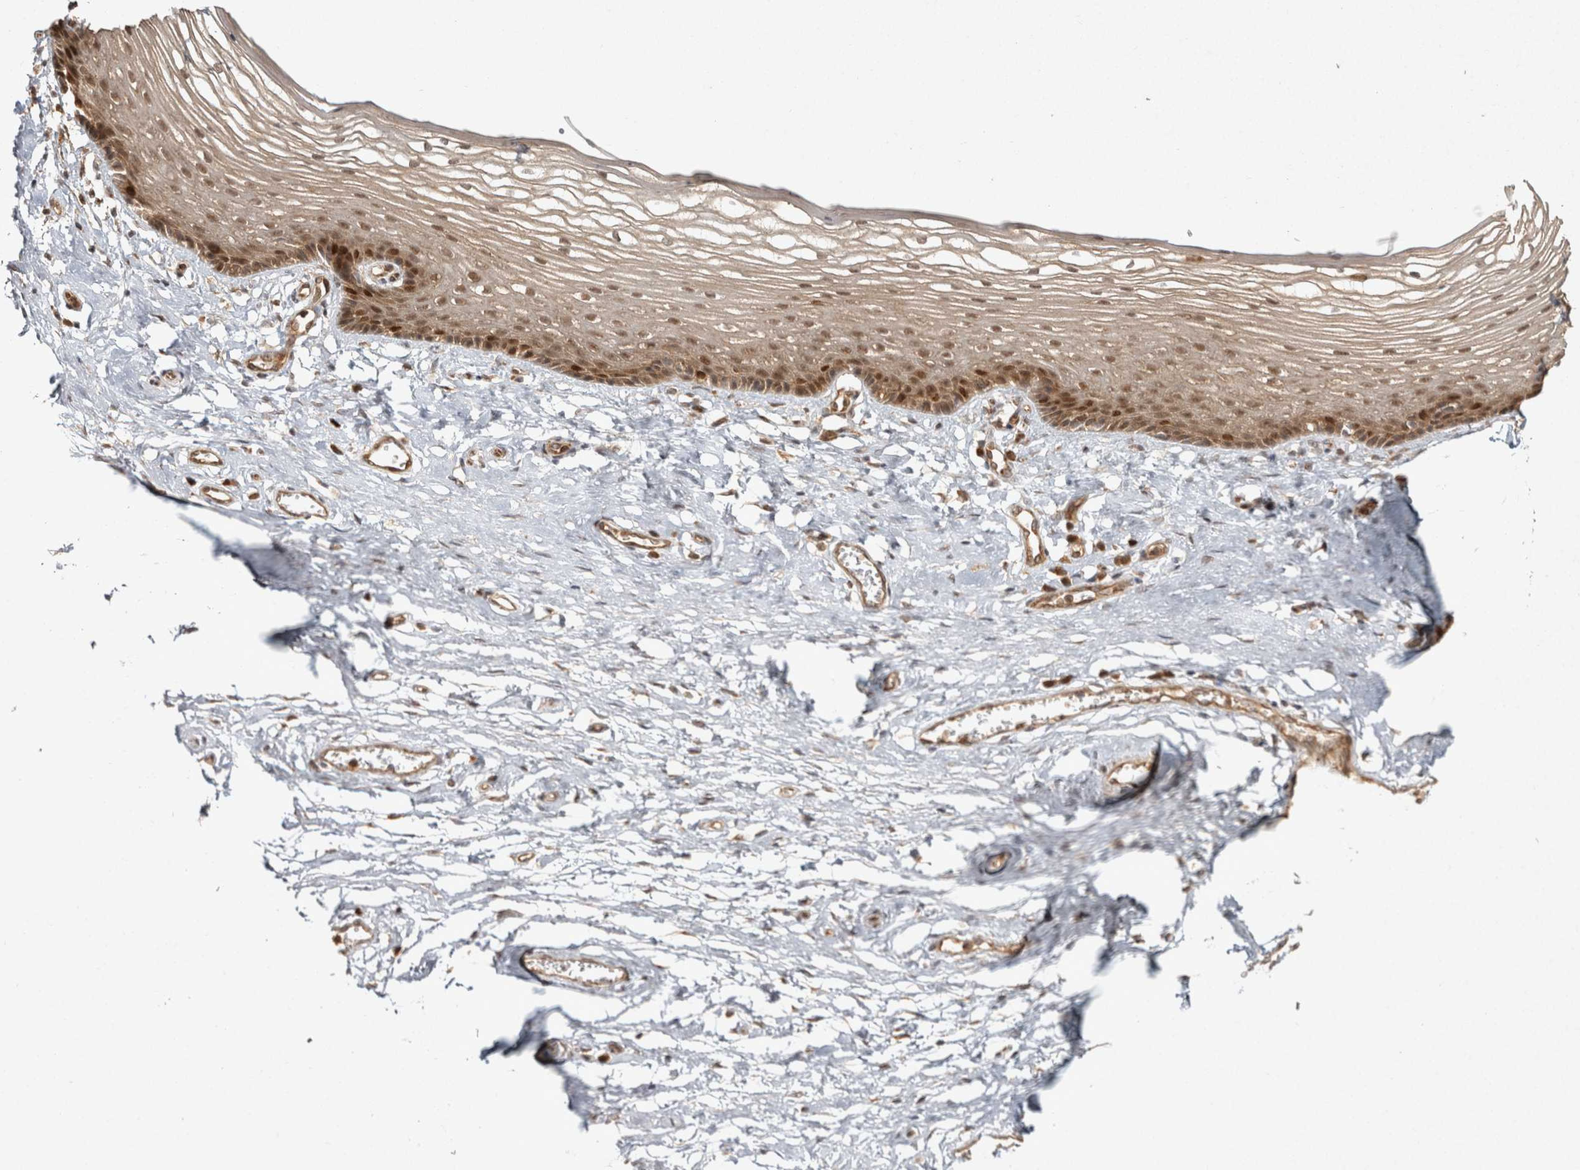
{"staining": {"intensity": "moderate", "quantity": ">75%", "location": "cytoplasmic/membranous,nuclear"}, "tissue": "vagina", "cell_type": "Squamous epithelial cells", "image_type": "normal", "snomed": [{"axis": "morphology", "description": "Normal tissue, NOS"}, {"axis": "topography", "description": "Vagina"}], "caption": "Immunohistochemistry (IHC) of benign human vagina demonstrates medium levels of moderate cytoplasmic/membranous,nuclear expression in about >75% of squamous epithelial cells. Nuclei are stained in blue.", "gene": "CAMSAP2", "patient": {"sex": "female", "age": 46}}